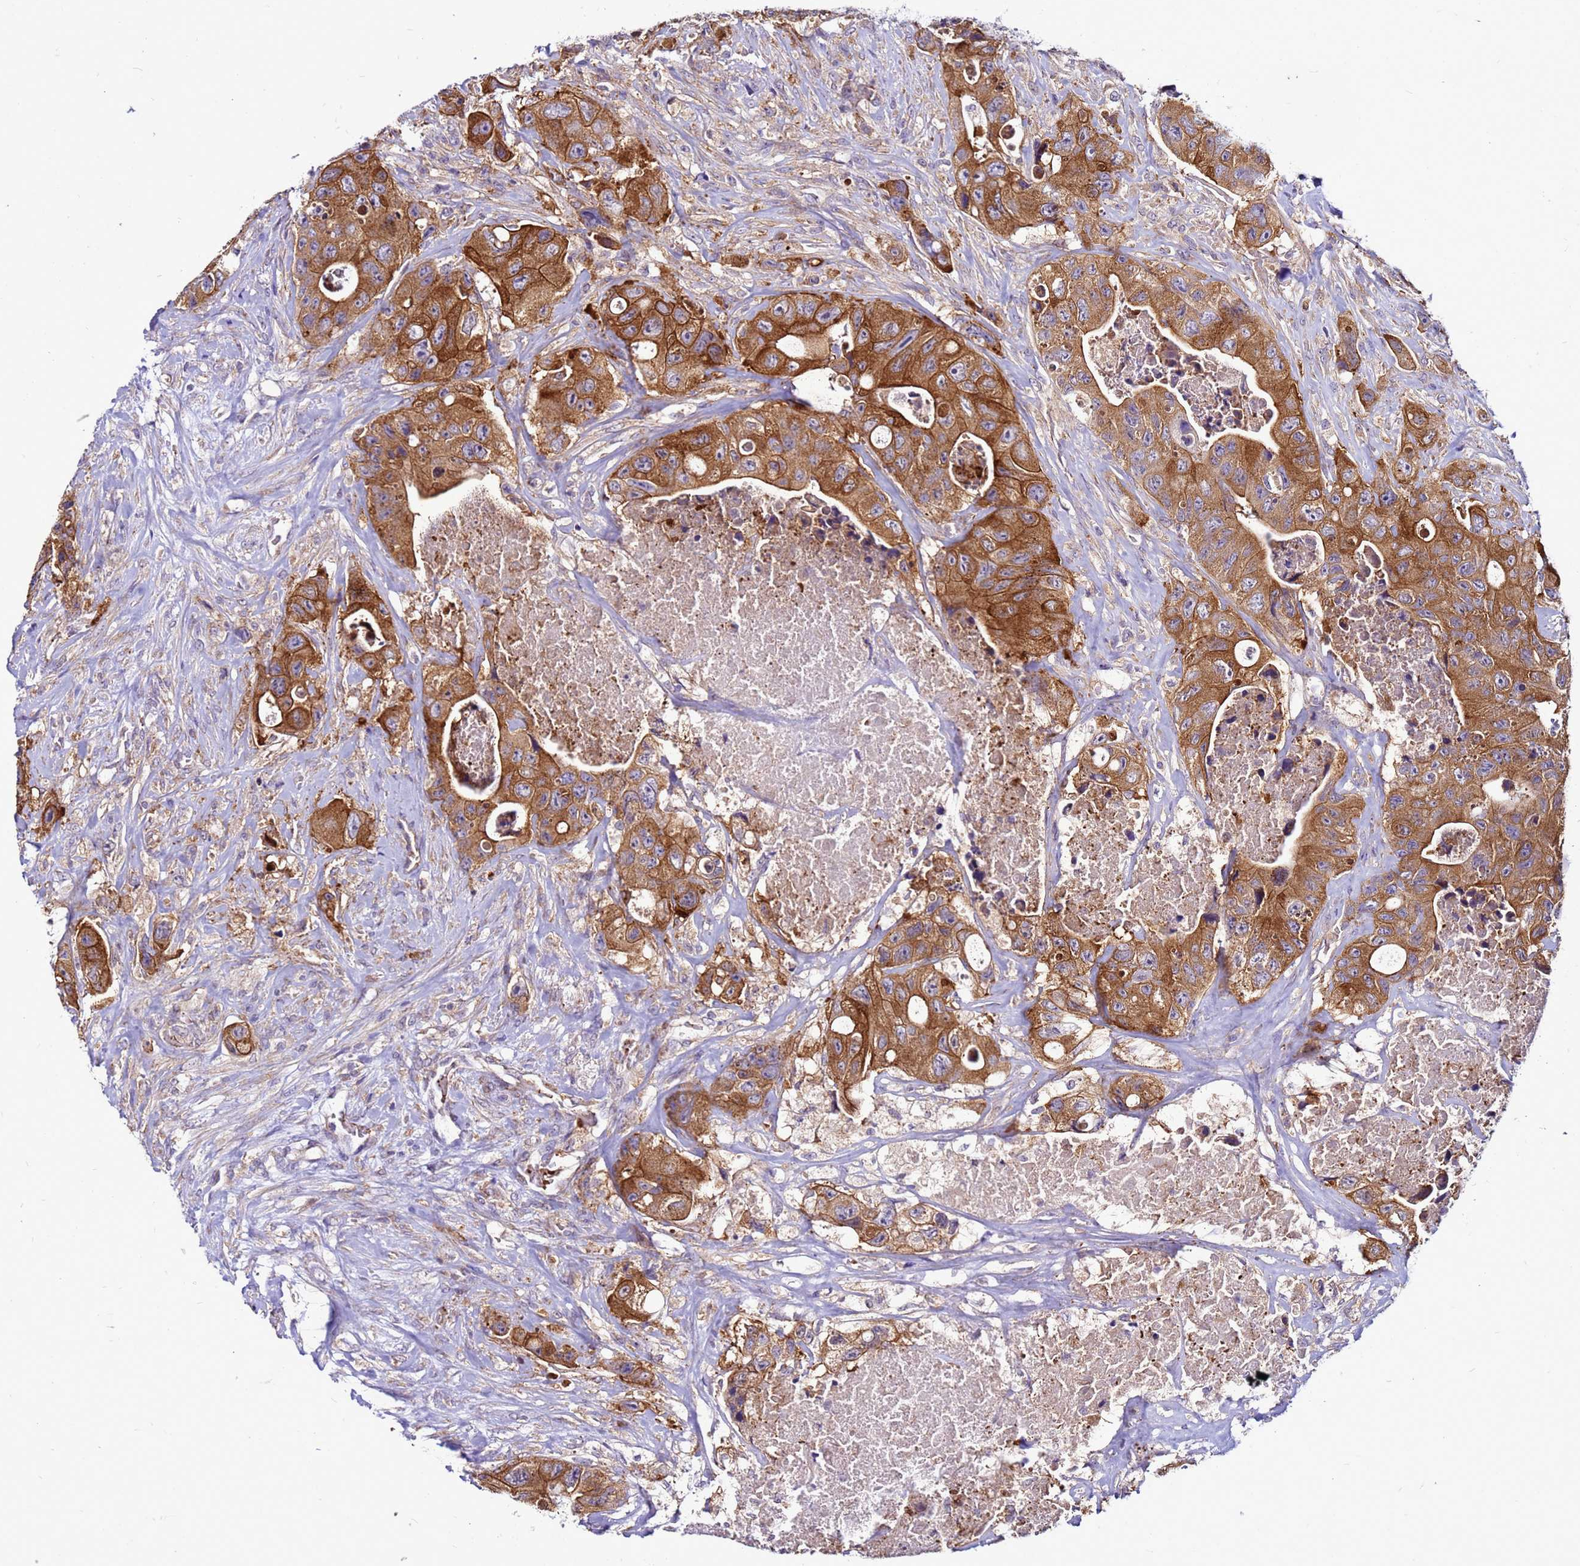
{"staining": {"intensity": "moderate", "quantity": ">75%", "location": "cytoplasmic/membranous"}, "tissue": "colorectal cancer", "cell_type": "Tumor cells", "image_type": "cancer", "snomed": [{"axis": "morphology", "description": "Adenocarcinoma, NOS"}, {"axis": "topography", "description": "Colon"}], "caption": "This micrograph exhibits immunohistochemistry (IHC) staining of colorectal cancer, with medium moderate cytoplasmic/membranous staining in about >75% of tumor cells.", "gene": "PKD1", "patient": {"sex": "female", "age": 46}}